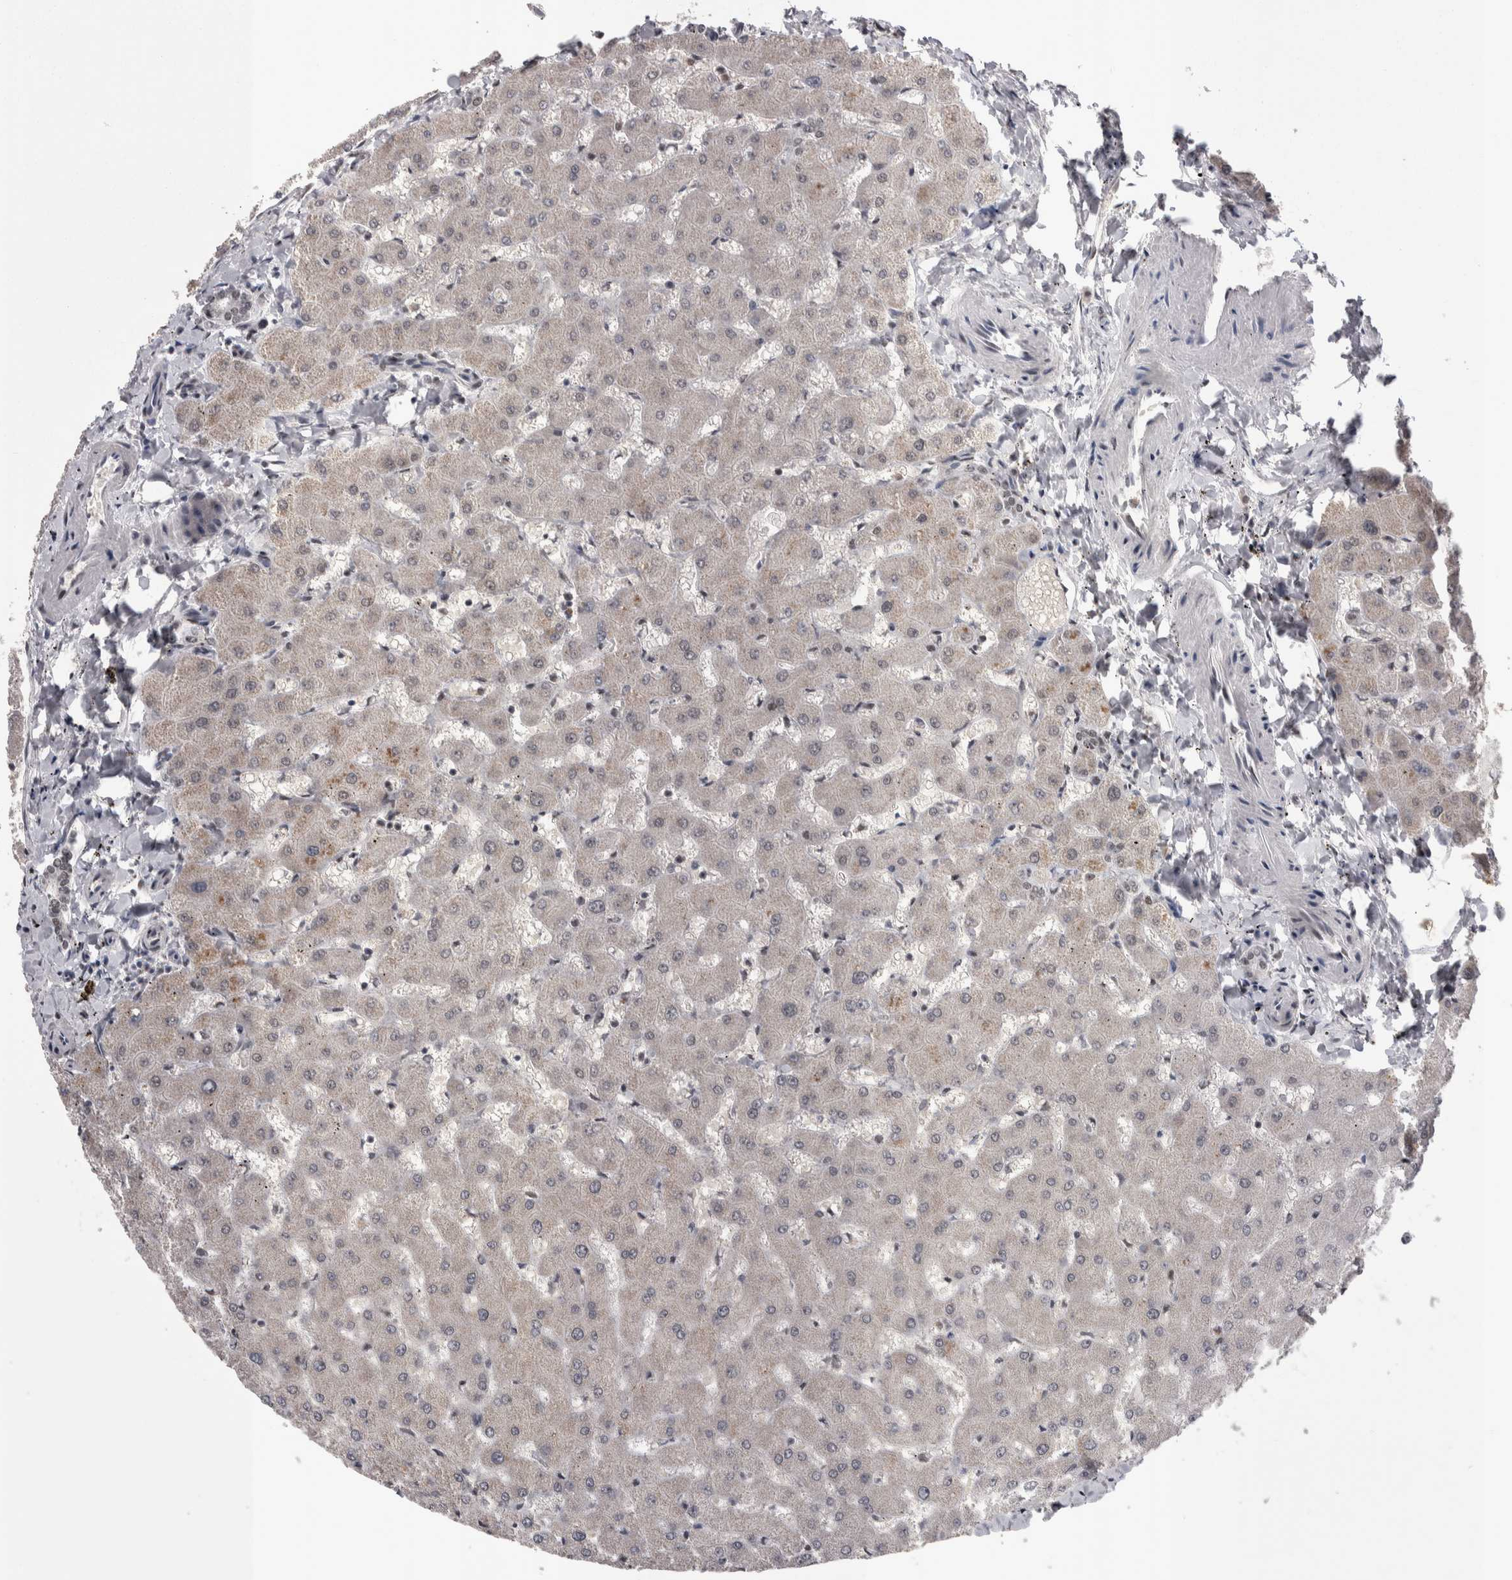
{"staining": {"intensity": "weak", "quantity": ">75%", "location": "nuclear"}, "tissue": "liver", "cell_type": "Cholangiocytes", "image_type": "normal", "snomed": [{"axis": "morphology", "description": "Normal tissue, NOS"}, {"axis": "topography", "description": "Liver"}], "caption": "Immunohistochemistry (IHC) photomicrograph of unremarkable human liver stained for a protein (brown), which demonstrates low levels of weak nuclear positivity in approximately >75% of cholangiocytes.", "gene": "DMTF1", "patient": {"sex": "female", "age": 63}}